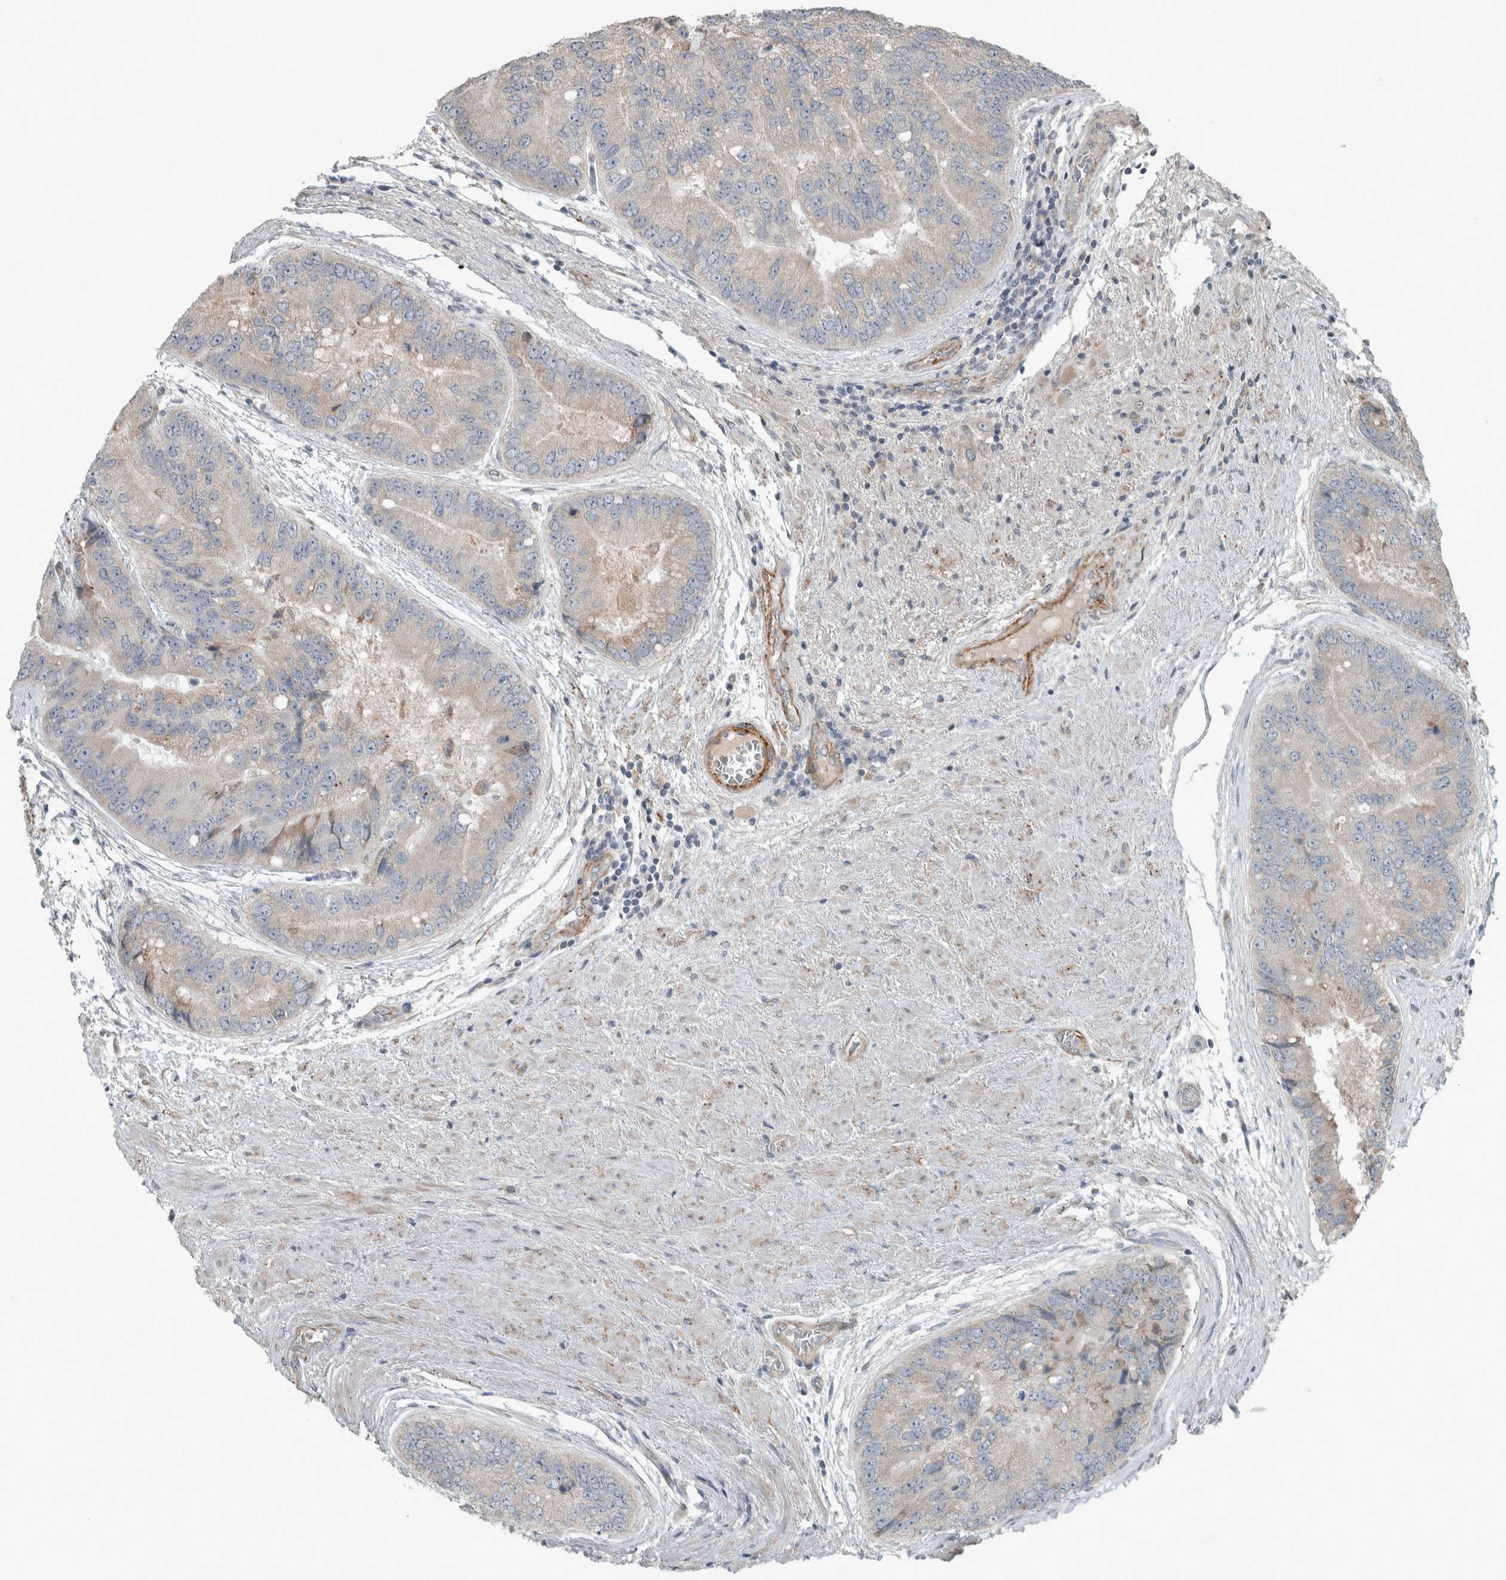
{"staining": {"intensity": "weak", "quantity": "<25%", "location": "cytoplasmic/membranous"}, "tissue": "prostate cancer", "cell_type": "Tumor cells", "image_type": "cancer", "snomed": [{"axis": "morphology", "description": "Adenocarcinoma, High grade"}, {"axis": "topography", "description": "Prostate"}], "caption": "Micrograph shows no significant protein positivity in tumor cells of prostate high-grade adenocarcinoma. (DAB immunohistochemistry, high magnification).", "gene": "JADE2", "patient": {"sex": "male", "age": 70}}